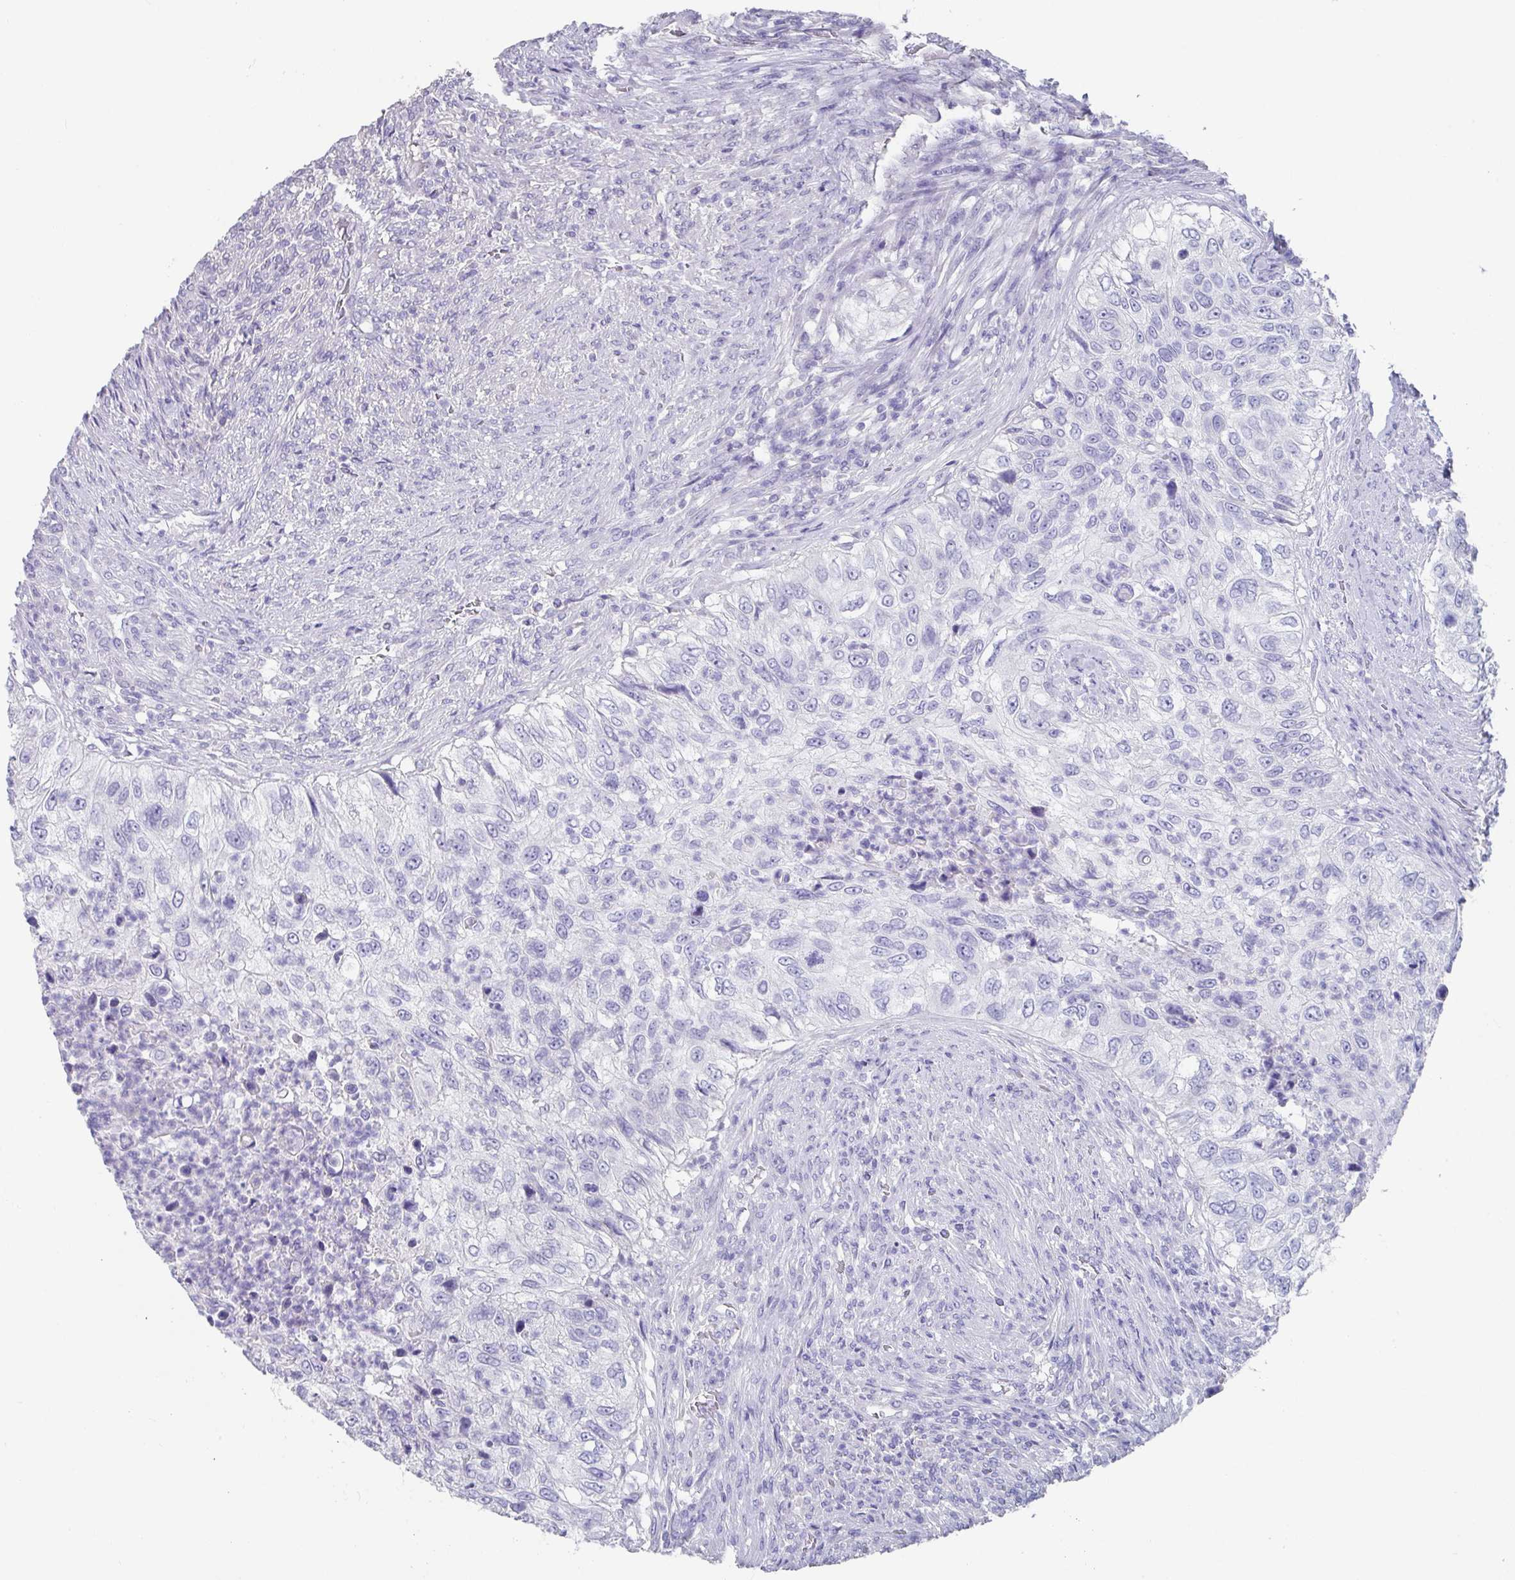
{"staining": {"intensity": "negative", "quantity": "none", "location": "none"}, "tissue": "urothelial cancer", "cell_type": "Tumor cells", "image_type": "cancer", "snomed": [{"axis": "morphology", "description": "Urothelial carcinoma, High grade"}, {"axis": "topography", "description": "Urinary bladder"}], "caption": "Tumor cells show no significant protein staining in urothelial carcinoma (high-grade). (Brightfield microscopy of DAB immunohistochemistry (IHC) at high magnification).", "gene": "SLC44A4", "patient": {"sex": "female", "age": 60}}